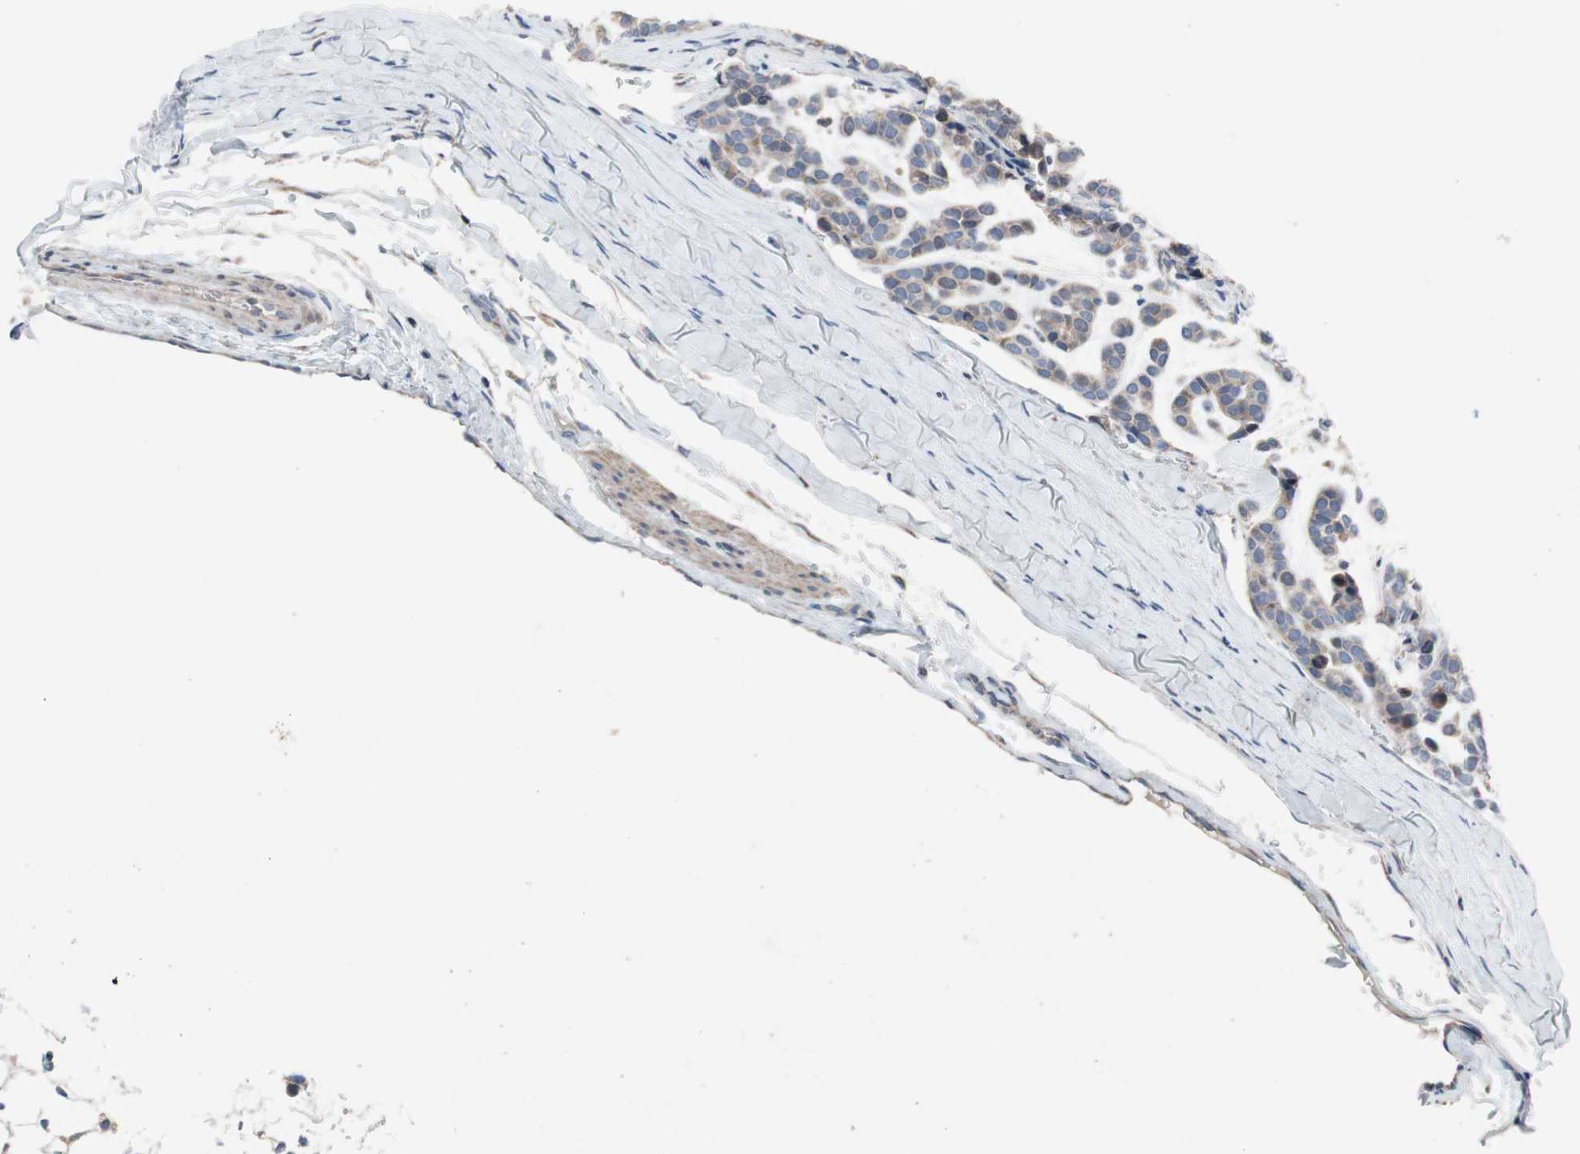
{"staining": {"intensity": "weak", "quantity": ">75%", "location": "cytoplasmic/membranous"}, "tissue": "head and neck cancer", "cell_type": "Tumor cells", "image_type": "cancer", "snomed": [{"axis": "morphology", "description": "Adenocarcinoma, NOS"}, {"axis": "morphology", "description": "Adenoma, NOS"}, {"axis": "topography", "description": "Head-Neck"}], "caption": "Protein expression analysis of head and neck cancer (adenoma) demonstrates weak cytoplasmic/membranous expression in about >75% of tumor cells.", "gene": "TTC14", "patient": {"sex": "female", "age": 55}}